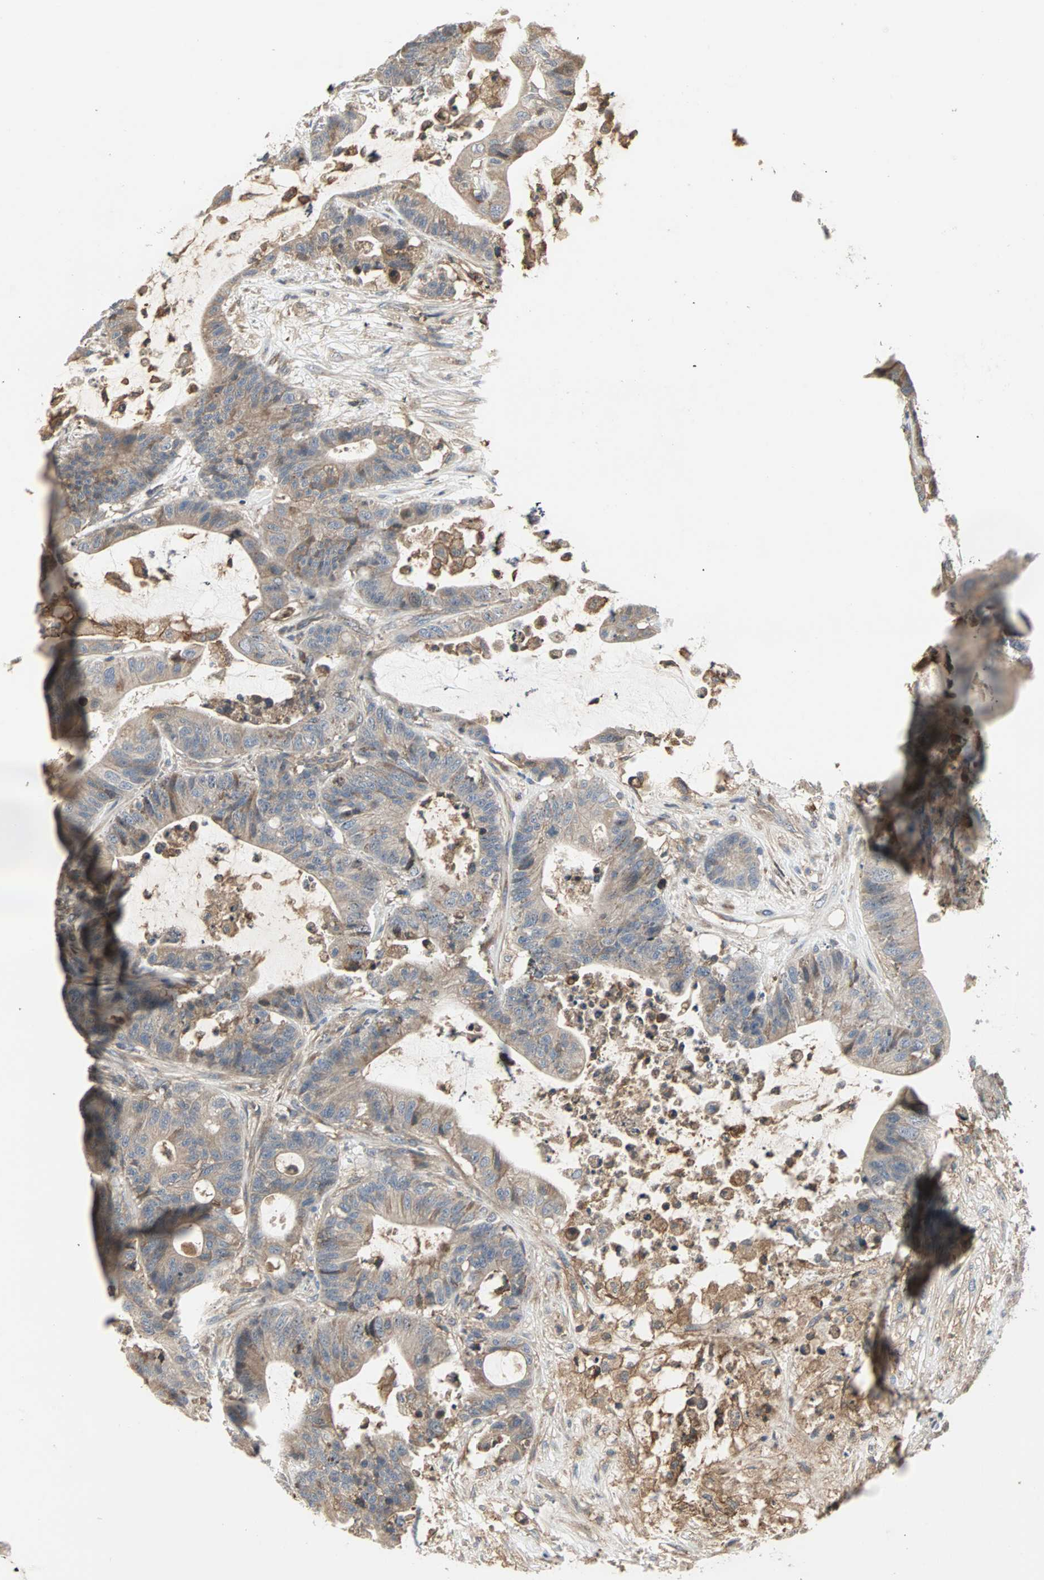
{"staining": {"intensity": "weak", "quantity": ">75%", "location": "cytoplasmic/membranous"}, "tissue": "colorectal cancer", "cell_type": "Tumor cells", "image_type": "cancer", "snomed": [{"axis": "morphology", "description": "Adenocarcinoma, NOS"}, {"axis": "topography", "description": "Colon"}], "caption": "The immunohistochemical stain highlights weak cytoplasmic/membranous staining in tumor cells of colorectal cancer tissue. Immunohistochemistry (ihc) stains the protein of interest in brown and the nuclei are stained blue.", "gene": "GNAI2", "patient": {"sex": "female", "age": 84}}